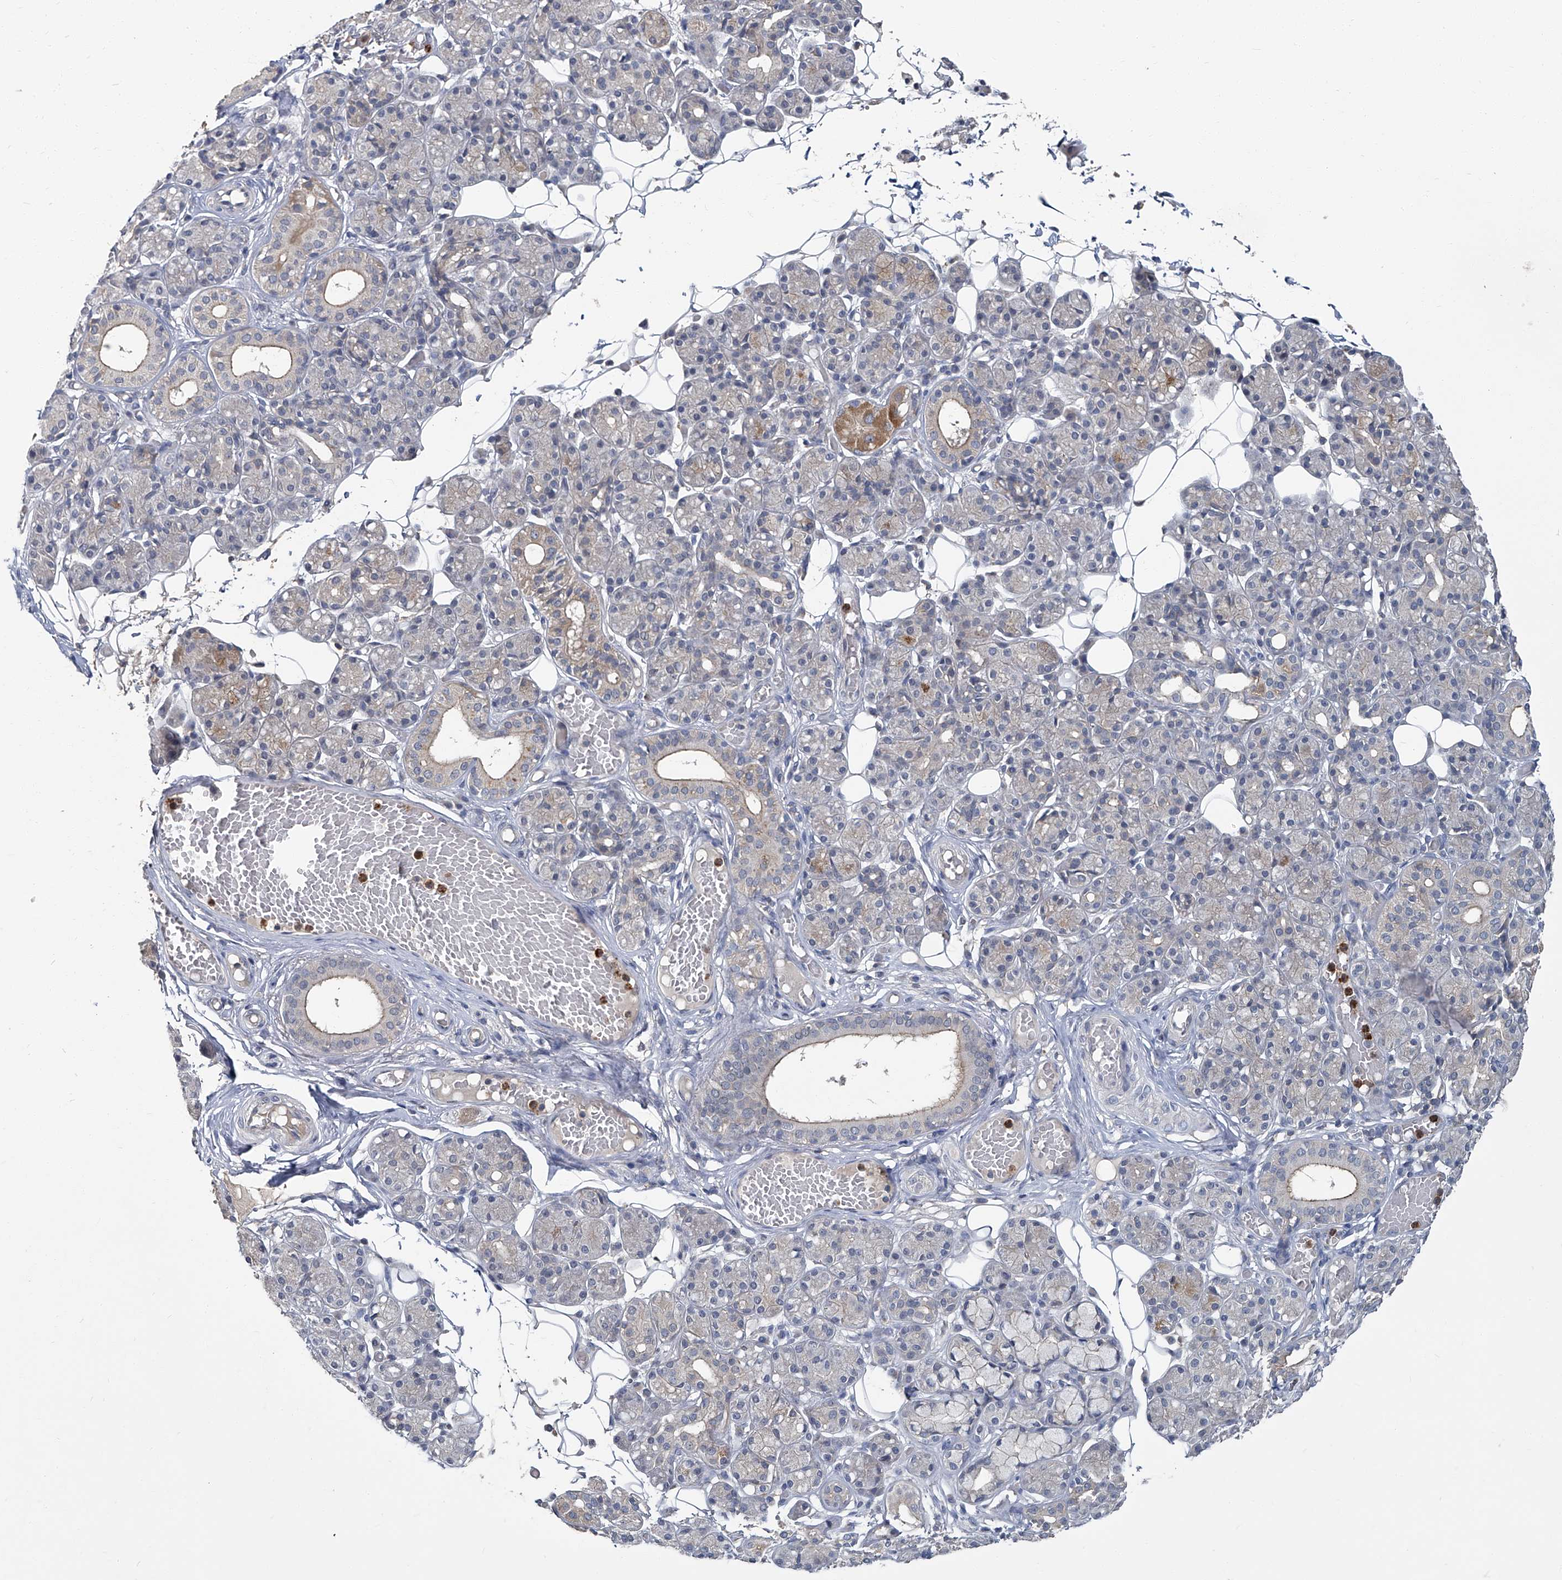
{"staining": {"intensity": "moderate", "quantity": "<25%", "location": "cytoplasmic/membranous"}, "tissue": "salivary gland", "cell_type": "Glandular cells", "image_type": "normal", "snomed": [{"axis": "morphology", "description": "Normal tissue, NOS"}, {"axis": "topography", "description": "Salivary gland"}], "caption": "Brown immunohistochemical staining in normal salivary gland exhibits moderate cytoplasmic/membranous positivity in approximately <25% of glandular cells.", "gene": "AKNAD1", "patient": {"sex": "male", "age": 63}}